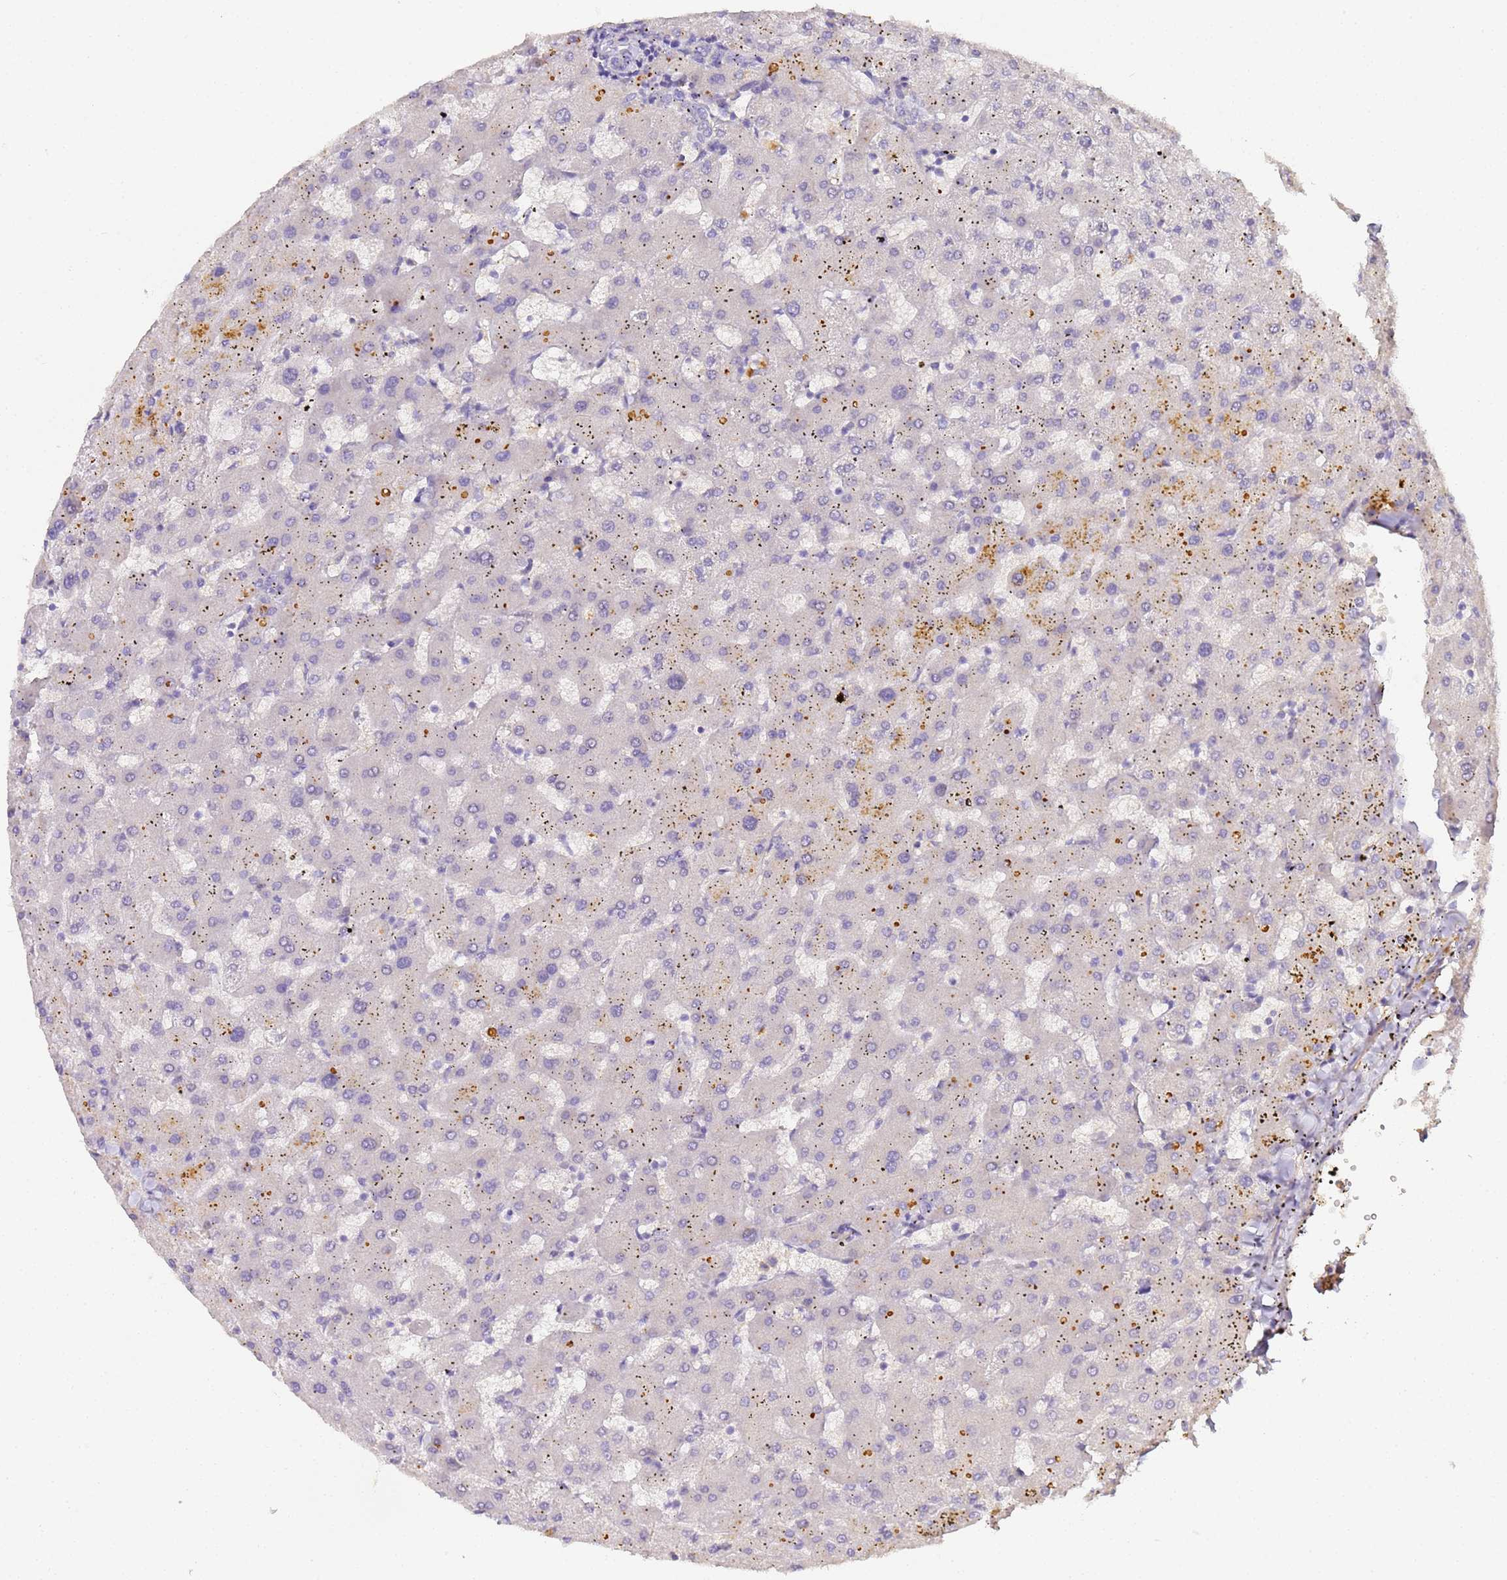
{"staining": {"intensity": "negative", "quantity": "none", "location": "none"}, "tissue": "liver", "cell_type": "Cholangiocytes", "image_type": "normal", "snomed": [{"axis": "morphology", "description": "Normal tissue, NOS"}, {"axis": "topography", "description": "Liver"}], "caption": "Histopathology image shows no protein expression in cholangiocytes of normal liver. (DAB immunohistochemistry visualized using brightfield microscopy, high magnification).", "gene": "CFHR1", "patient": {"sex": "female", "age": 63}}